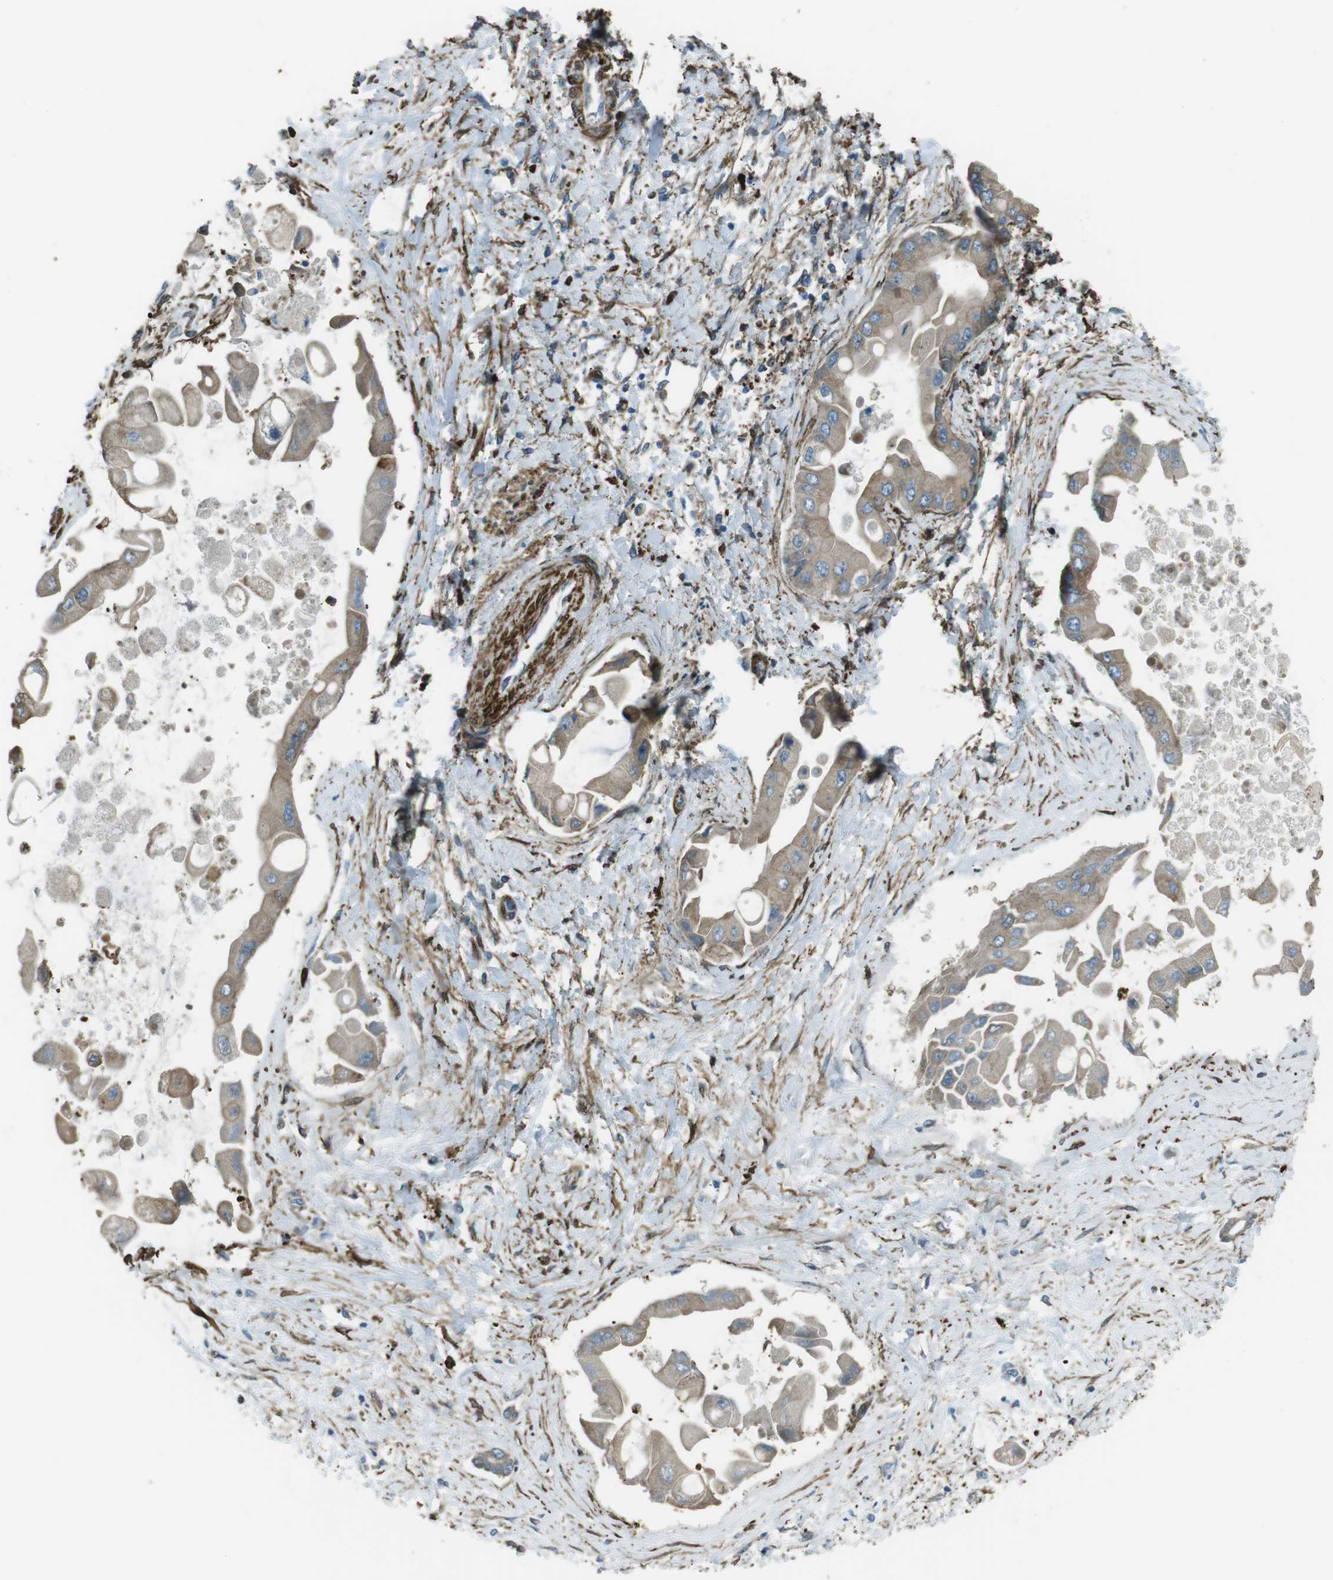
{"staining": {"intensity": "moderate", "quantity": ">75%", "location": "cytoplasmic/membranous"}, "tissue": "liver cancer", "cell_type": "Tumor cells", "image_type": "cancer", "snomed": [{"axis": "morphology", "description": "Cholangiocarcinoma"}, {"axis": "topography", "description": "Liver"}], "caption": "Tumor cells display moderate cytoplasmic/membranous expression in about >75% of cells in liver cholangiocarcinoma.", "gene": "SFT2D1", "patient": {"sex": "male", "age": 50}}